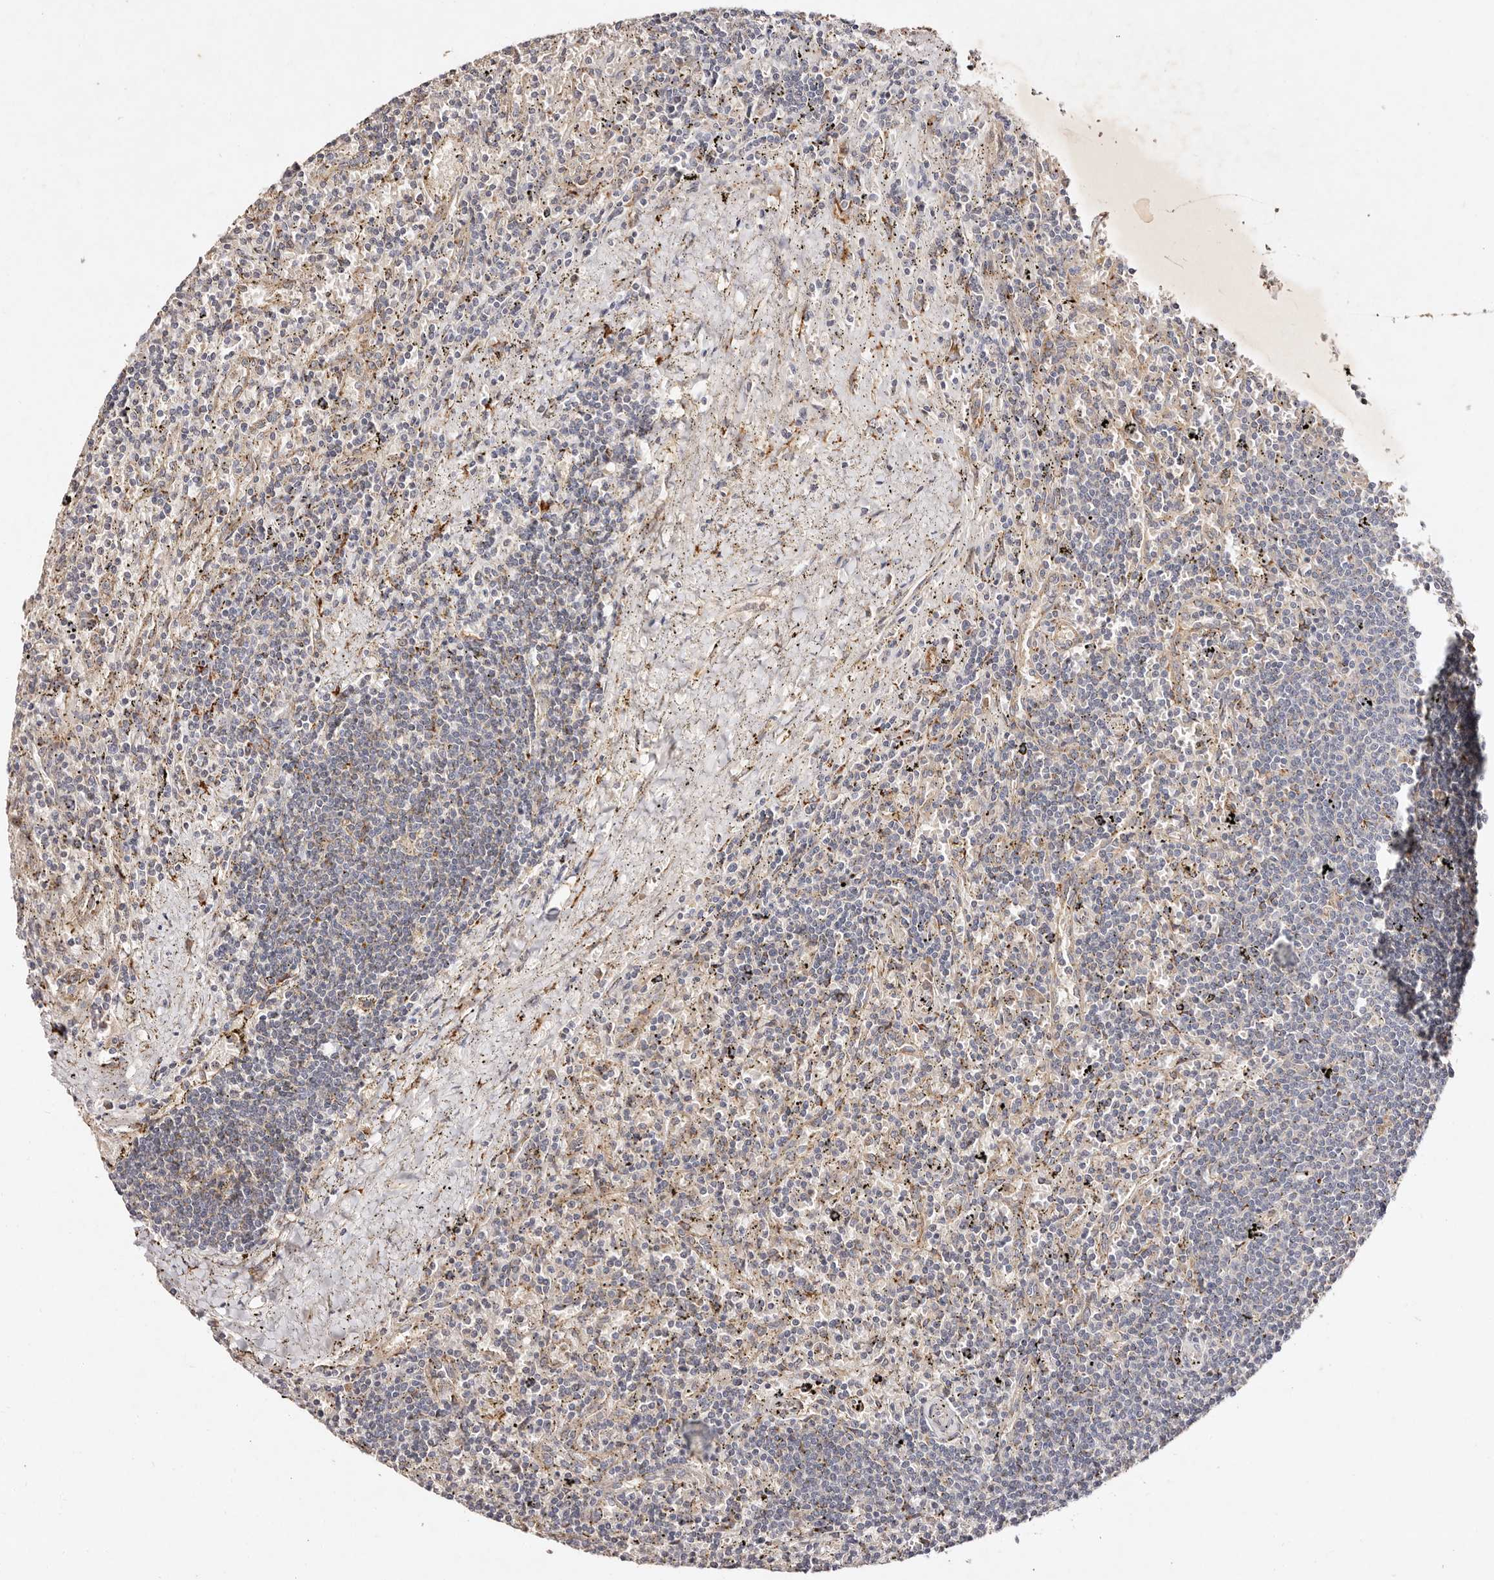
{"staining": {"intensity": "negative", "quantity": "none", "location": "none"}, "tissue": "lymphoma", "cell_type": "Tumor cells", "image_type": "cancer", "snomed": [{"axis": "morphology", "description": "Malignant lymphoma, non-Hodgkin's type, Low grade"}, {"axis": "topography", "description": "Spleen"}], "caption": "Tumor cells show no significant expression in lymphoma.", "gene": "SERPINH1", "patient": {"sex": "male", "age": 76}}